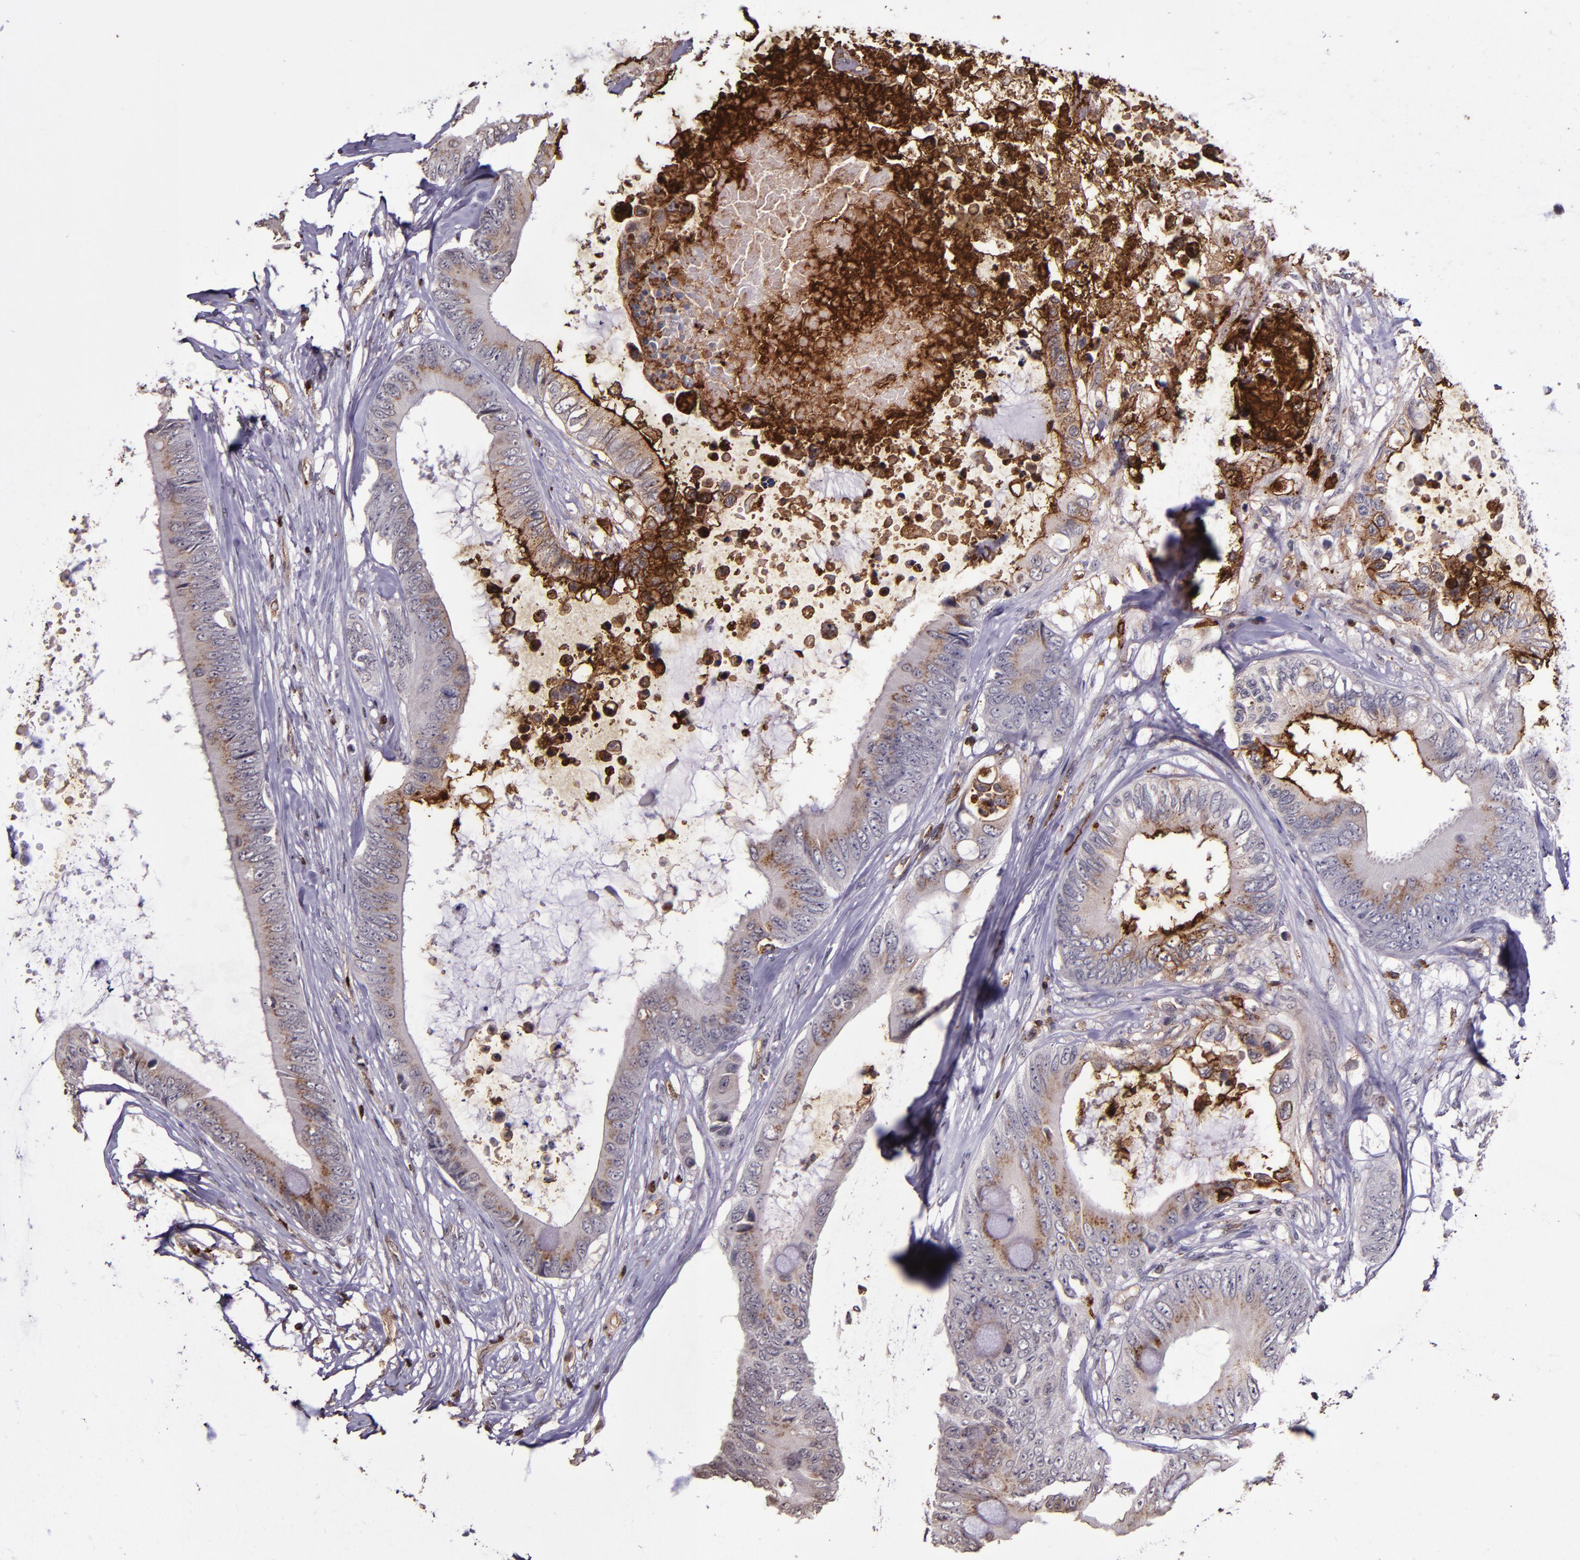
{"staining": {"intensity": "weak", "quantity": "25%-75%", "location": "cytoplasmic/membranous"}, "tissue": "colorectal cancer", "cell_type": "Tumor cells", "image_type": "cancer", "snomed": [{"axis": "morphology", "description": "Normal tissue, NOS"}, {"axis": "morphology", "description": "Adenocarcinoma, NOS"}, {"axis": "topography", "description": "Rectum"}, {"axis": "topography", "description": "Peripheral nerve tissue"}], "caption": "Weak cytoplasmic/membranous staining for a protein is seen in about 25%-75% of tumor cells of adenocarcinoma (colorectal) using IHC.", "gene": "SLC2A3", "patient": {"sex": "female", "age": 77}}